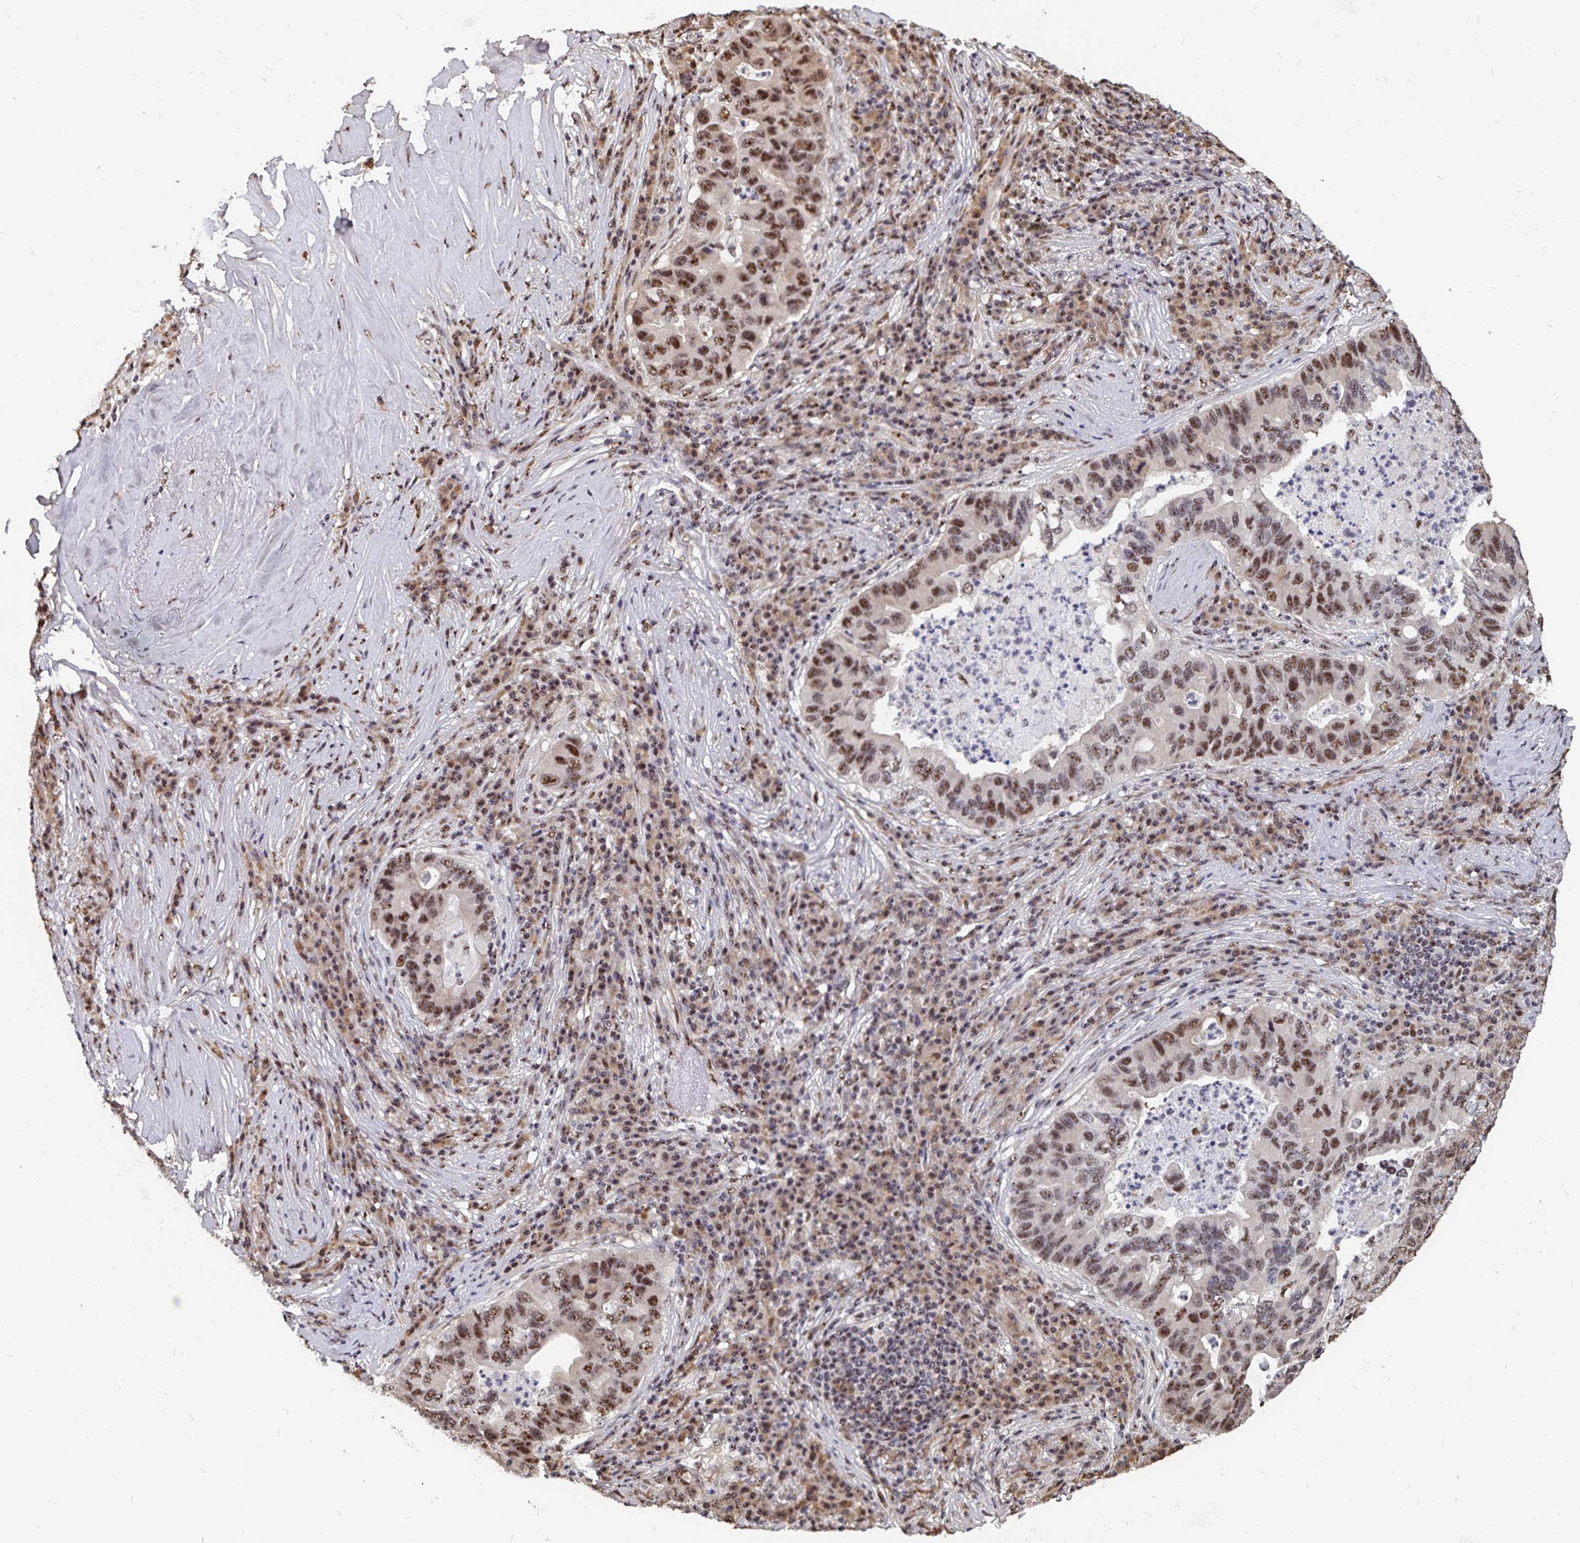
{"staining": {"intensity": "moderate", "quantity": "25%-75%", "location": "nuclear"}, "tissue": "lung cancer", "cell_type": "Tumor cells", "image_type": "cancer", "snomed": [{"axis": "morphology", "description": "Adenocarcinoma, NOS"}, {"axis": "morphology", "description": "Adenocarcinoma, metastatic, NOS"}, {"axis": "topography", "description": "Lymph node"}, {"axis": "topography", "description": "Lung"}], "caption": "Tumor cells reveal medium levels of moderate nuclear staining in approximately 25%-75% of cells in lung metastatic adenocarcinoma. (Stains: DAB (3,3'-diaminobenzidine) in brown, nuclei in blue, Microscopy: brightfield microscopy at high magnification).", "gene": "LAS1L", "patient": {"sex": "female", "age": 54}}